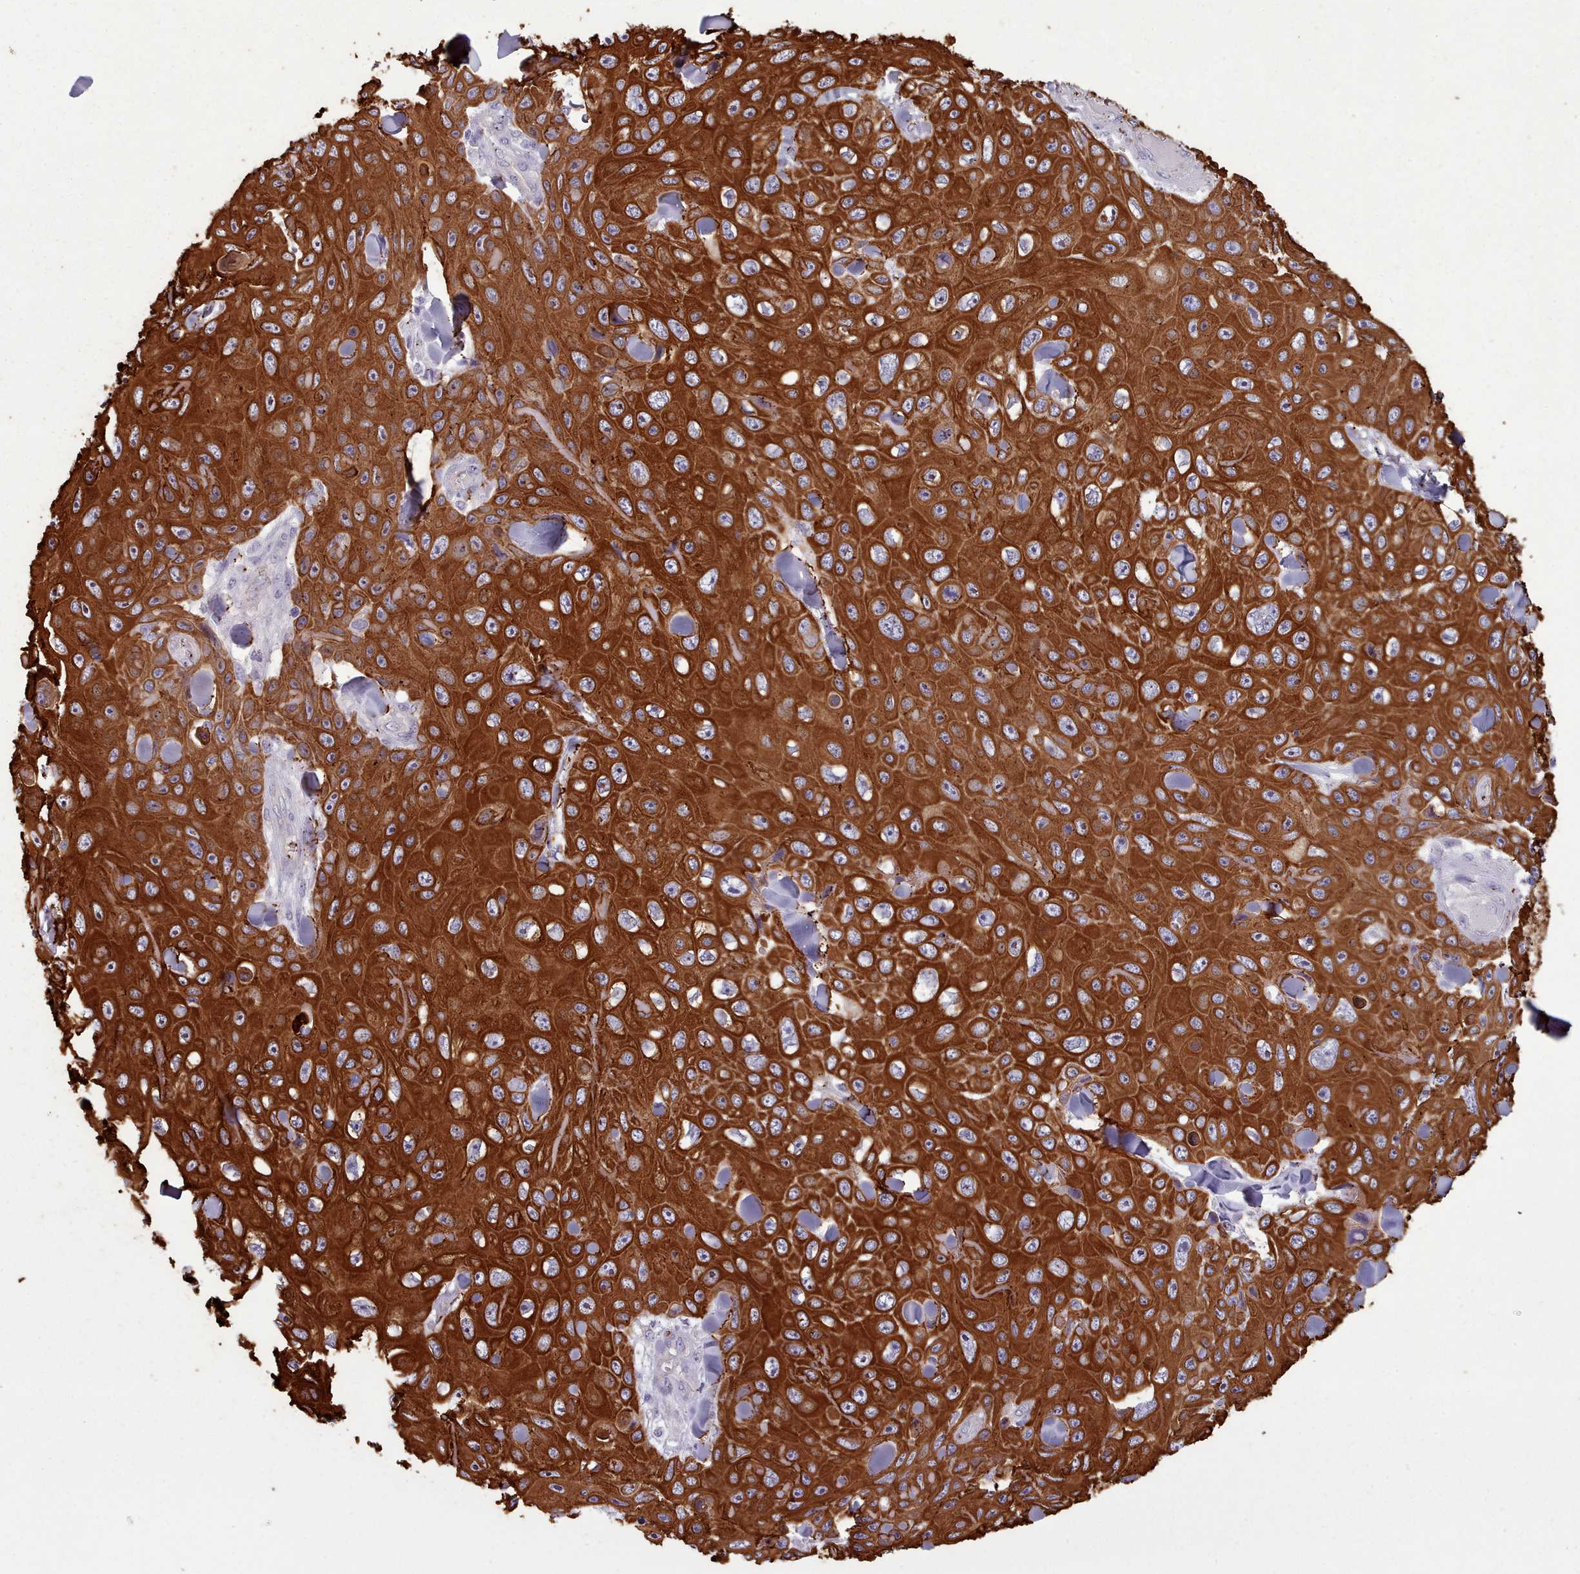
{"staining": {"intensity": "strong", "quantity": ">75%", "location": "cytoplasmic/membranous"}, "tissue": "skin cancer", "cell_type": "Tumor cells", "image_type": "cancer", "snomed": [{"axis": "morphology", "description": "Squamous cell carcinoma, NOS"}, {"axis": "topography", "description": "Skin"}], "caption": "This micrograph shows immunohistochemistry staining of human skin cancer (squamous cell carcinoma), with high strong cytoplasmic/membranous positivity in approximately >75% of tumor cells.", "gene": "PLD4", "patient": {"sex": "male", "age": 82}}